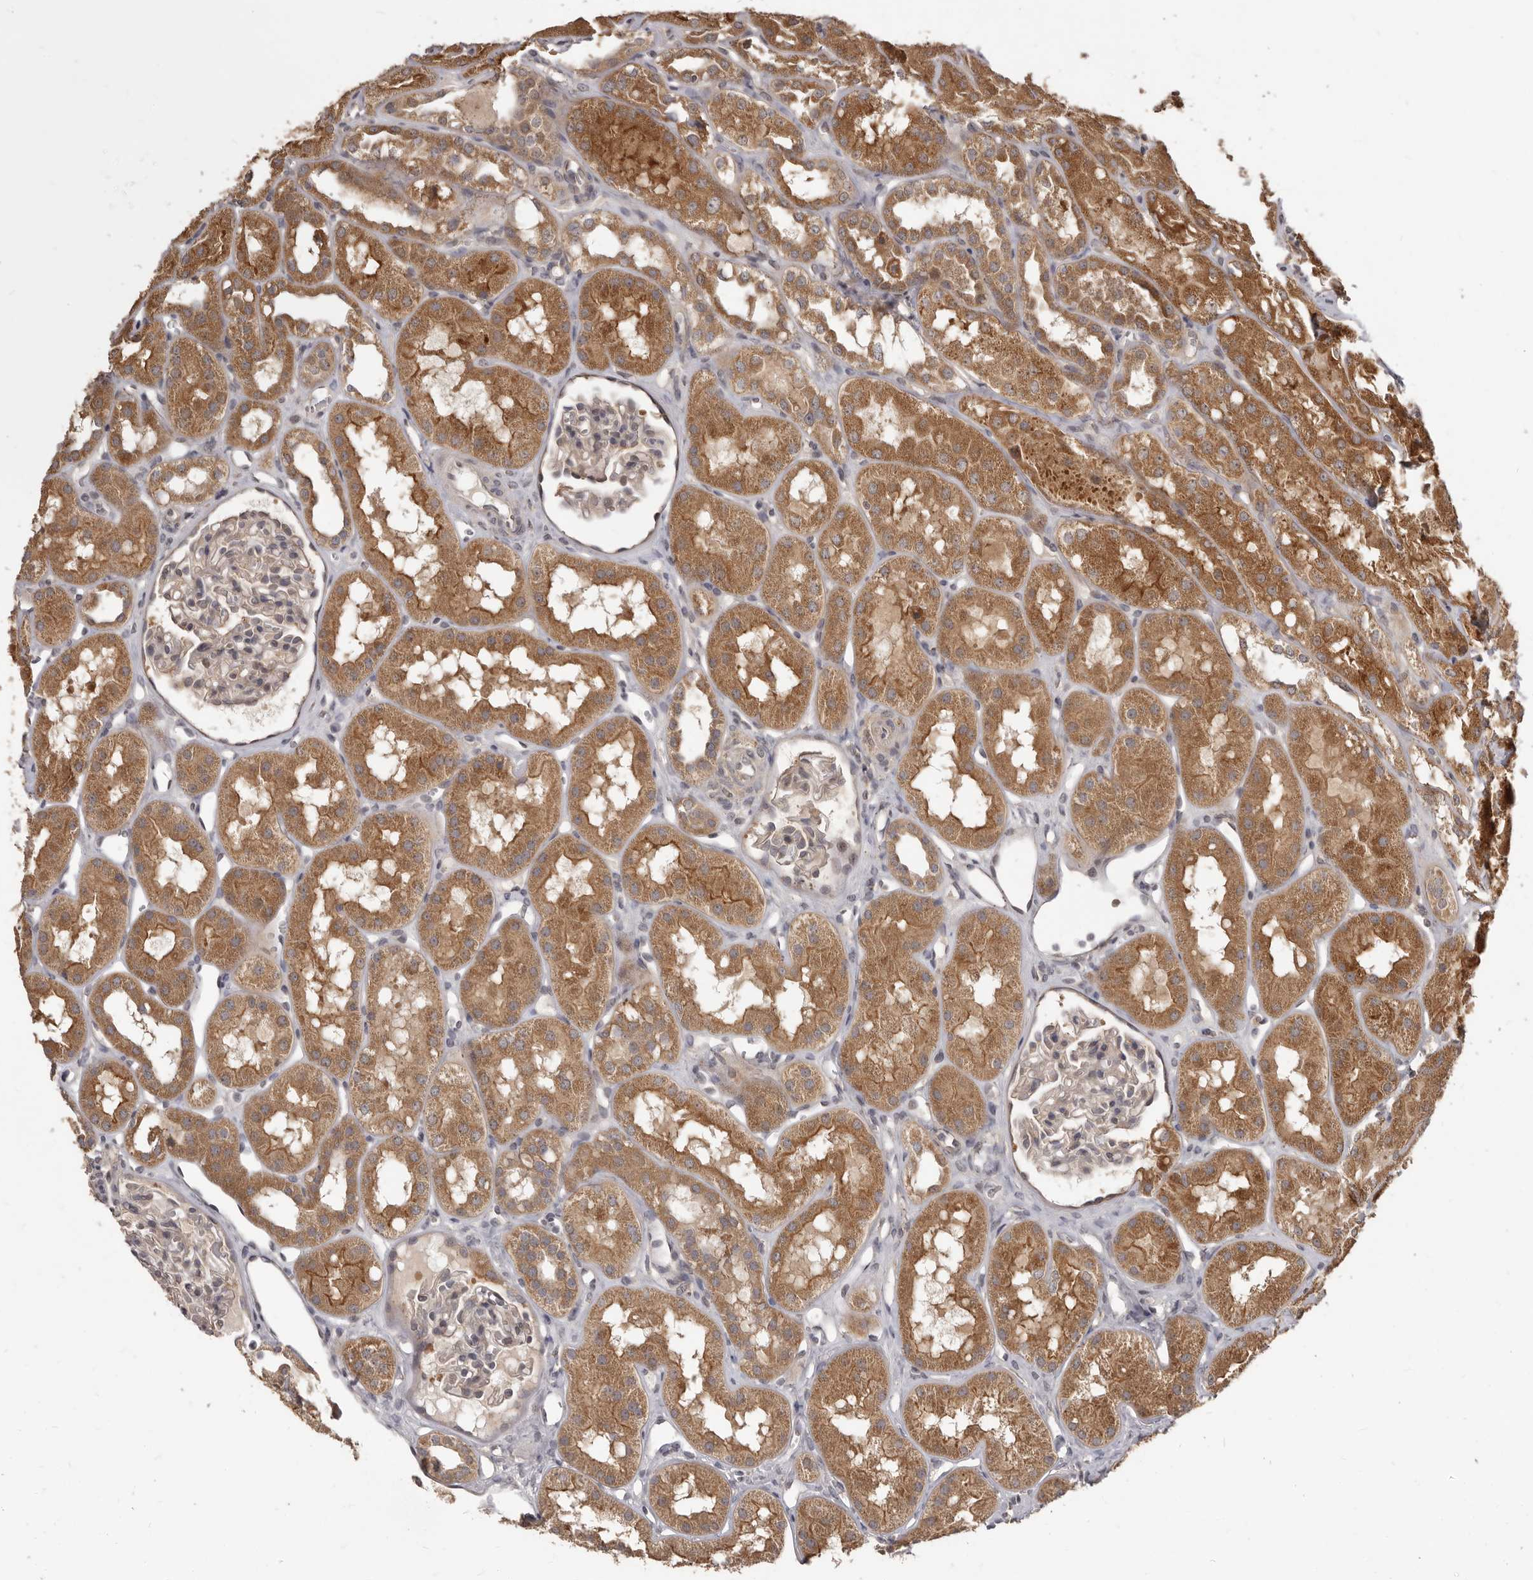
{"staining": {"intensity": "negative", "quantity": "none", "location": "none"}, "tissue": "kidney", "cell_type": "Cells in glomeruli", "image_type": "normal", "snomed": [{"axis": "morphology", "description": "Normal tissue, NOS"}, {"axis": "topography", "description": "Kidney"}], "caption": "Immunohistochemistry of benign human kidney demonstrates no expression in cells in glomeruli. (Stains: DAB immunohistochemistry (IHC) with hematoxylin counter stain, Microscopy: brightfield microscopy at high magnification).", "gene": "MTO1", "patient": {"sex": "male", "age": 16}}